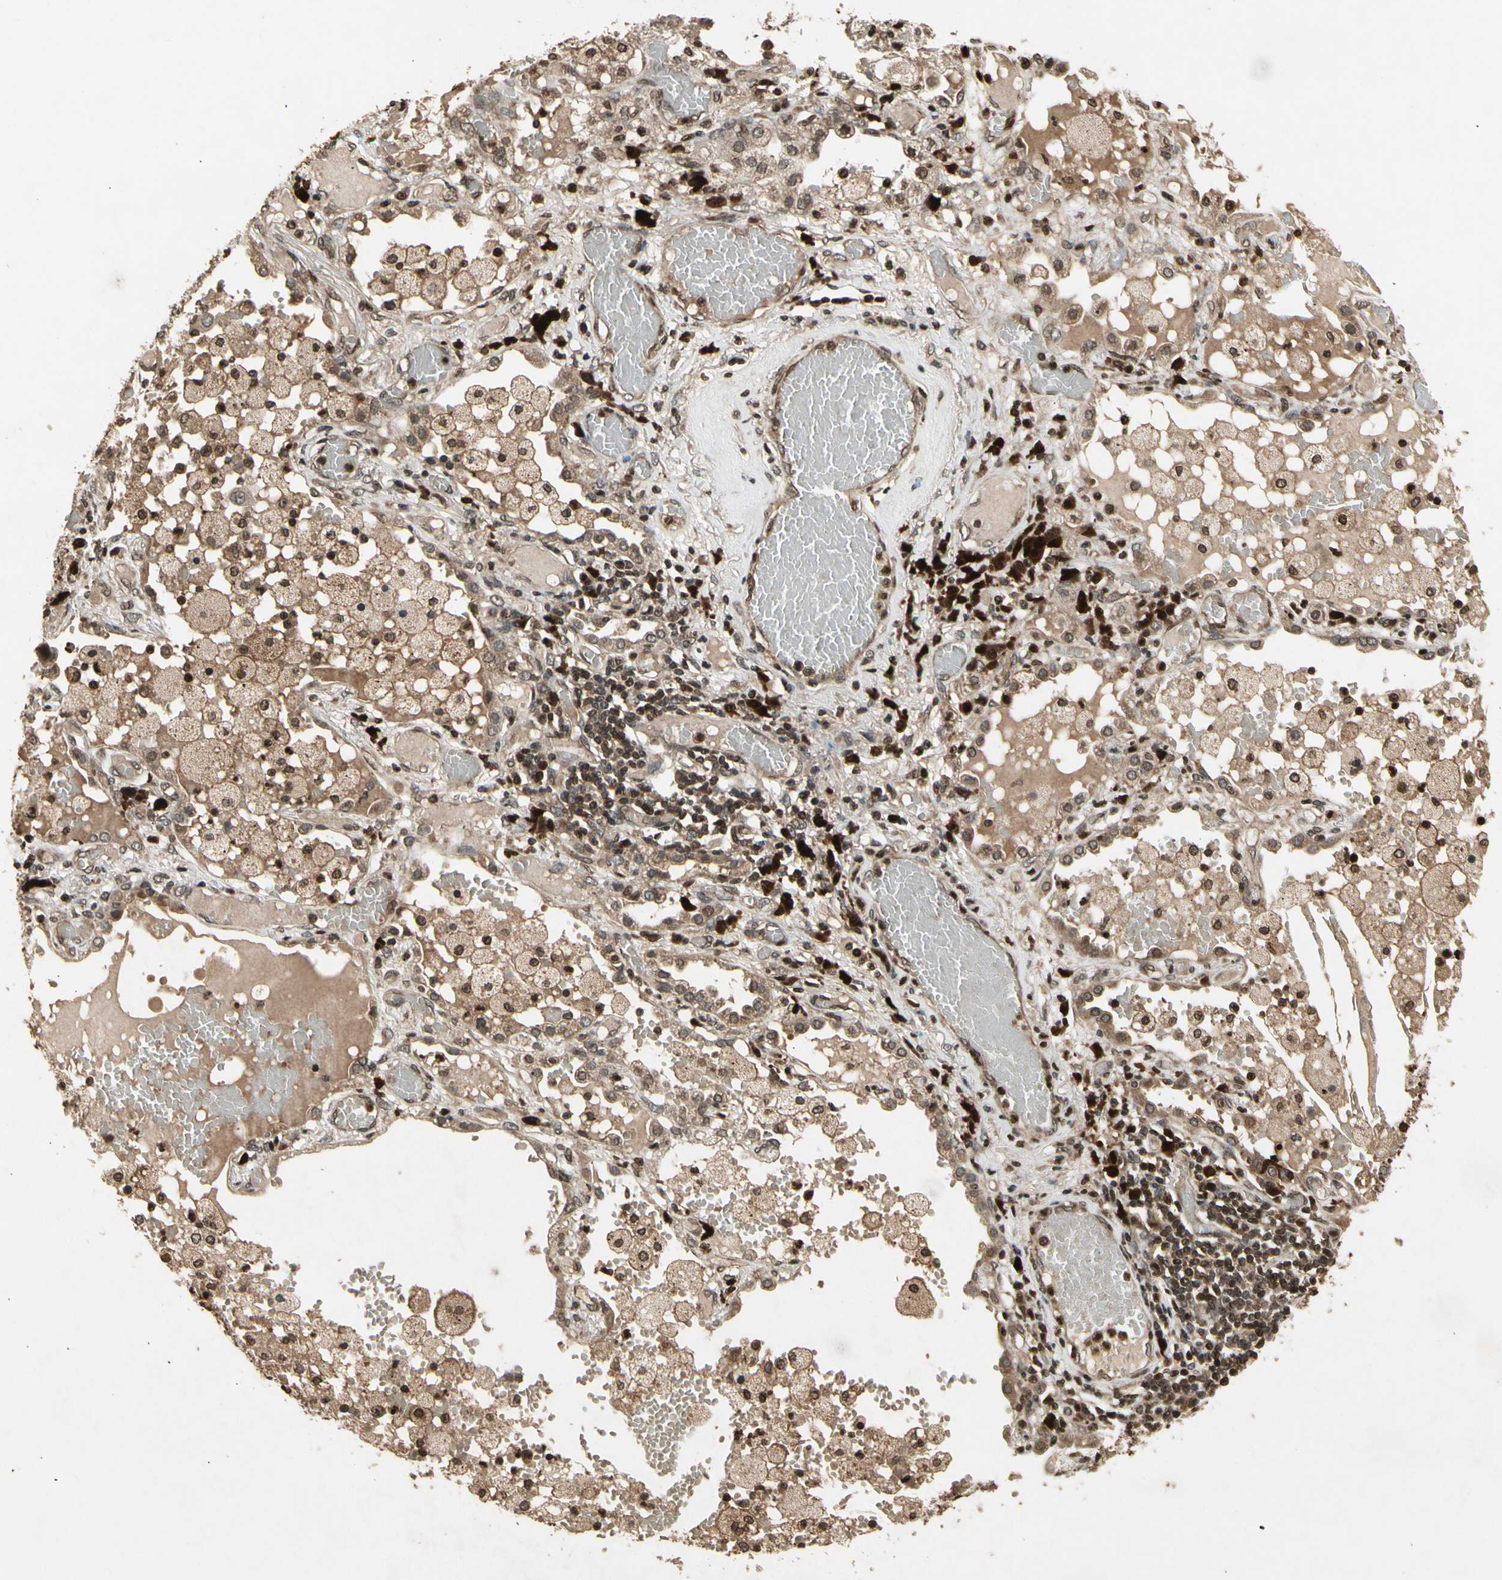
{"staining": {"intensity": "moderate", "quantity": ">75%", "location": "cytoplasmic/membranous"}, "tissue": "lung cancer", "cell_type": "Tumor cells", "image_type": "cancer", "snomed": [{"axis": "morphology", "description": "Squamous cell carcinoma, NOS"}, {"axis": "topography", "description": "Lung"}], "caption": "Lung squamous cell carcinoma stained with IHC reveals moderate cytoplasmic/membranous expression in approximately >75% of tumor cells. The protein of interest is shown in brown color, while the nuclei are stained blue.", "gene": "GLRX", "patient": {"sex": "male", "age": 71}}